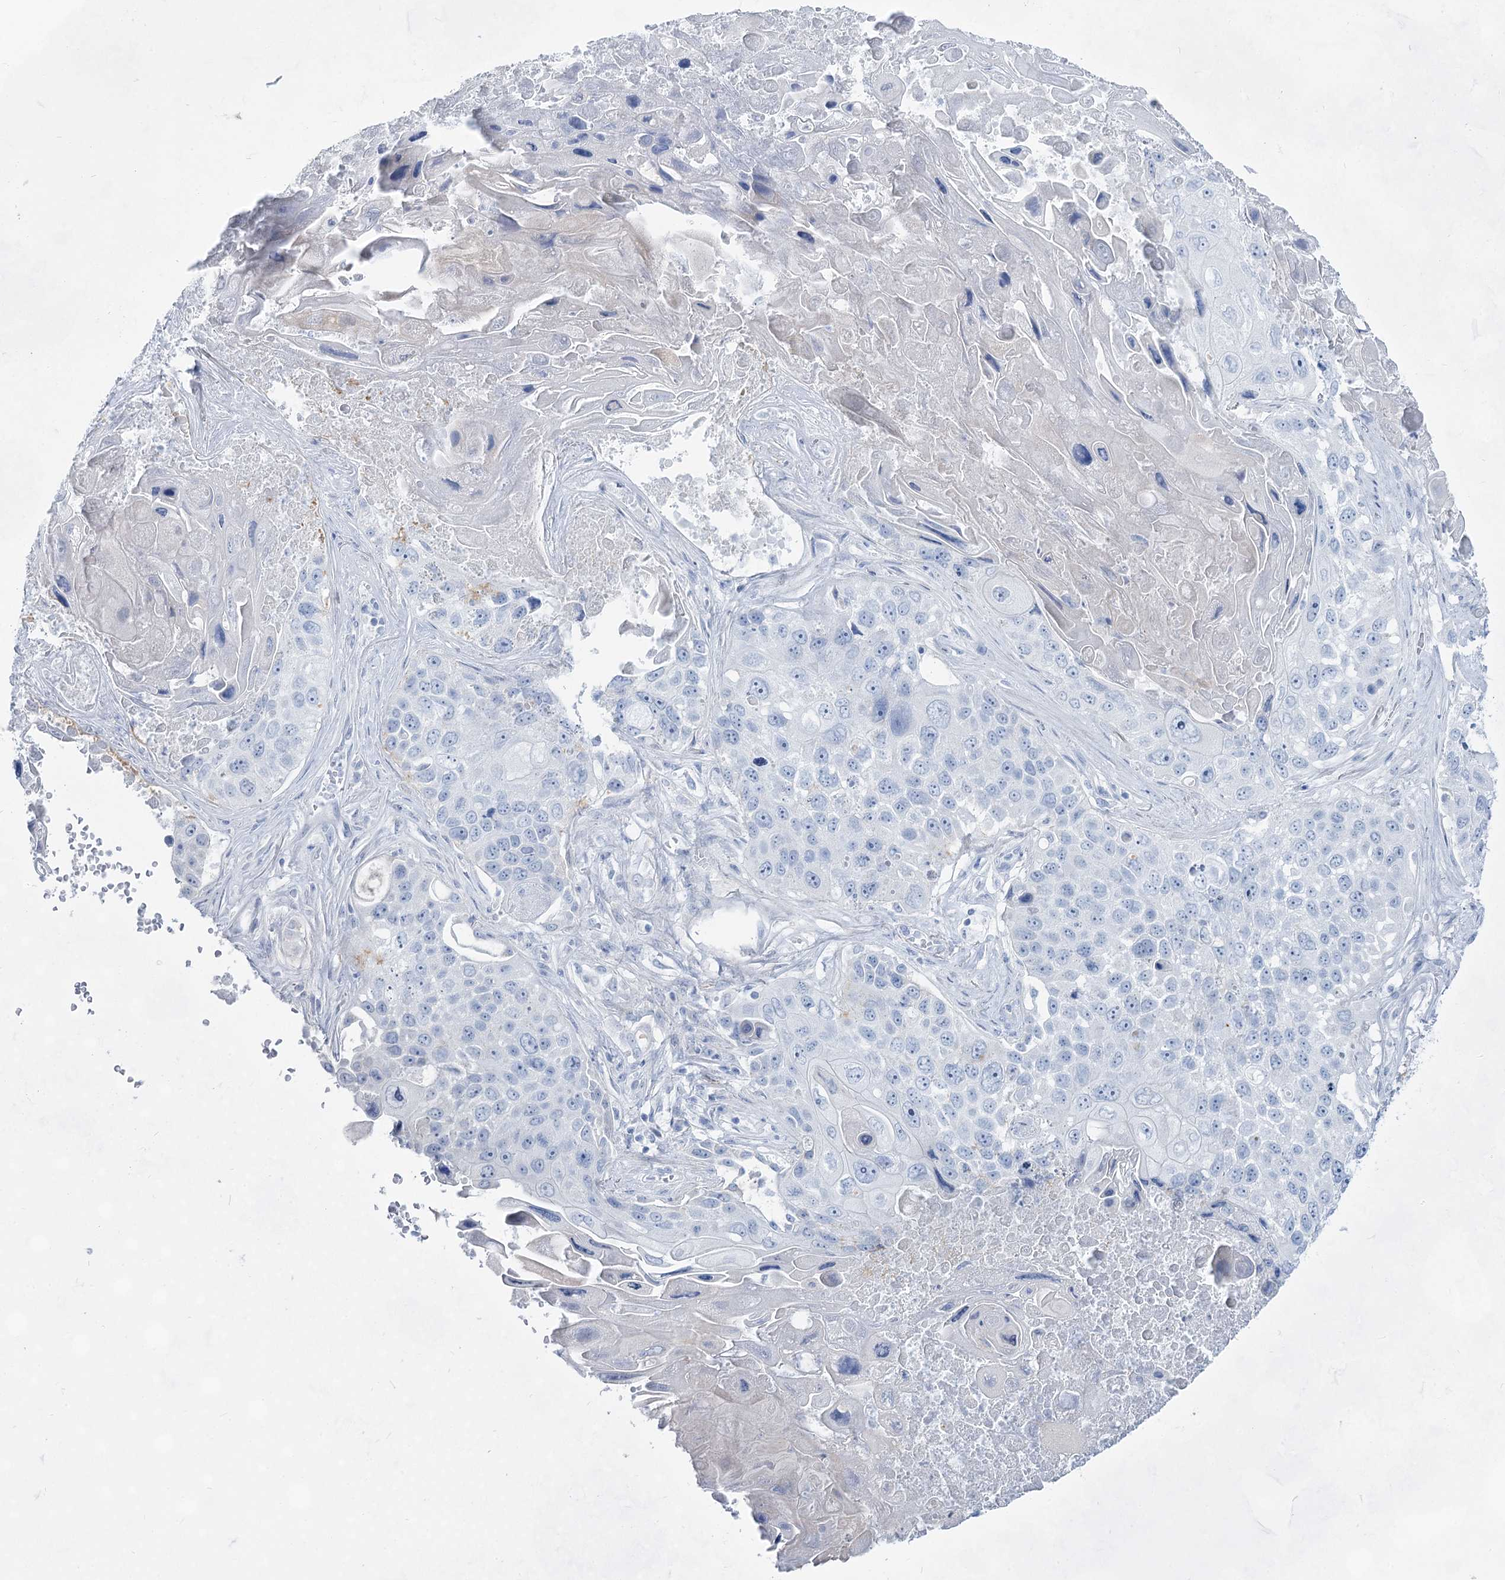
{"staining": {"intensity": "negative", "quantity": "none", "location": "none"}, "tissue": "lung cancer", "cell_type": "Tumor cells", "image_type": "cancer", "snomed": [{"axis": "morphology", "description": "Squamous cell carcinoma, NOS"}, {"axis": "topography", "description": "Lung"}], "caption": "An image of human lung squamous cell carcinoma is negative for staining in tumor cells.", "gene": "ACRV1", "patient": {"sex": "male", "age": 61}}